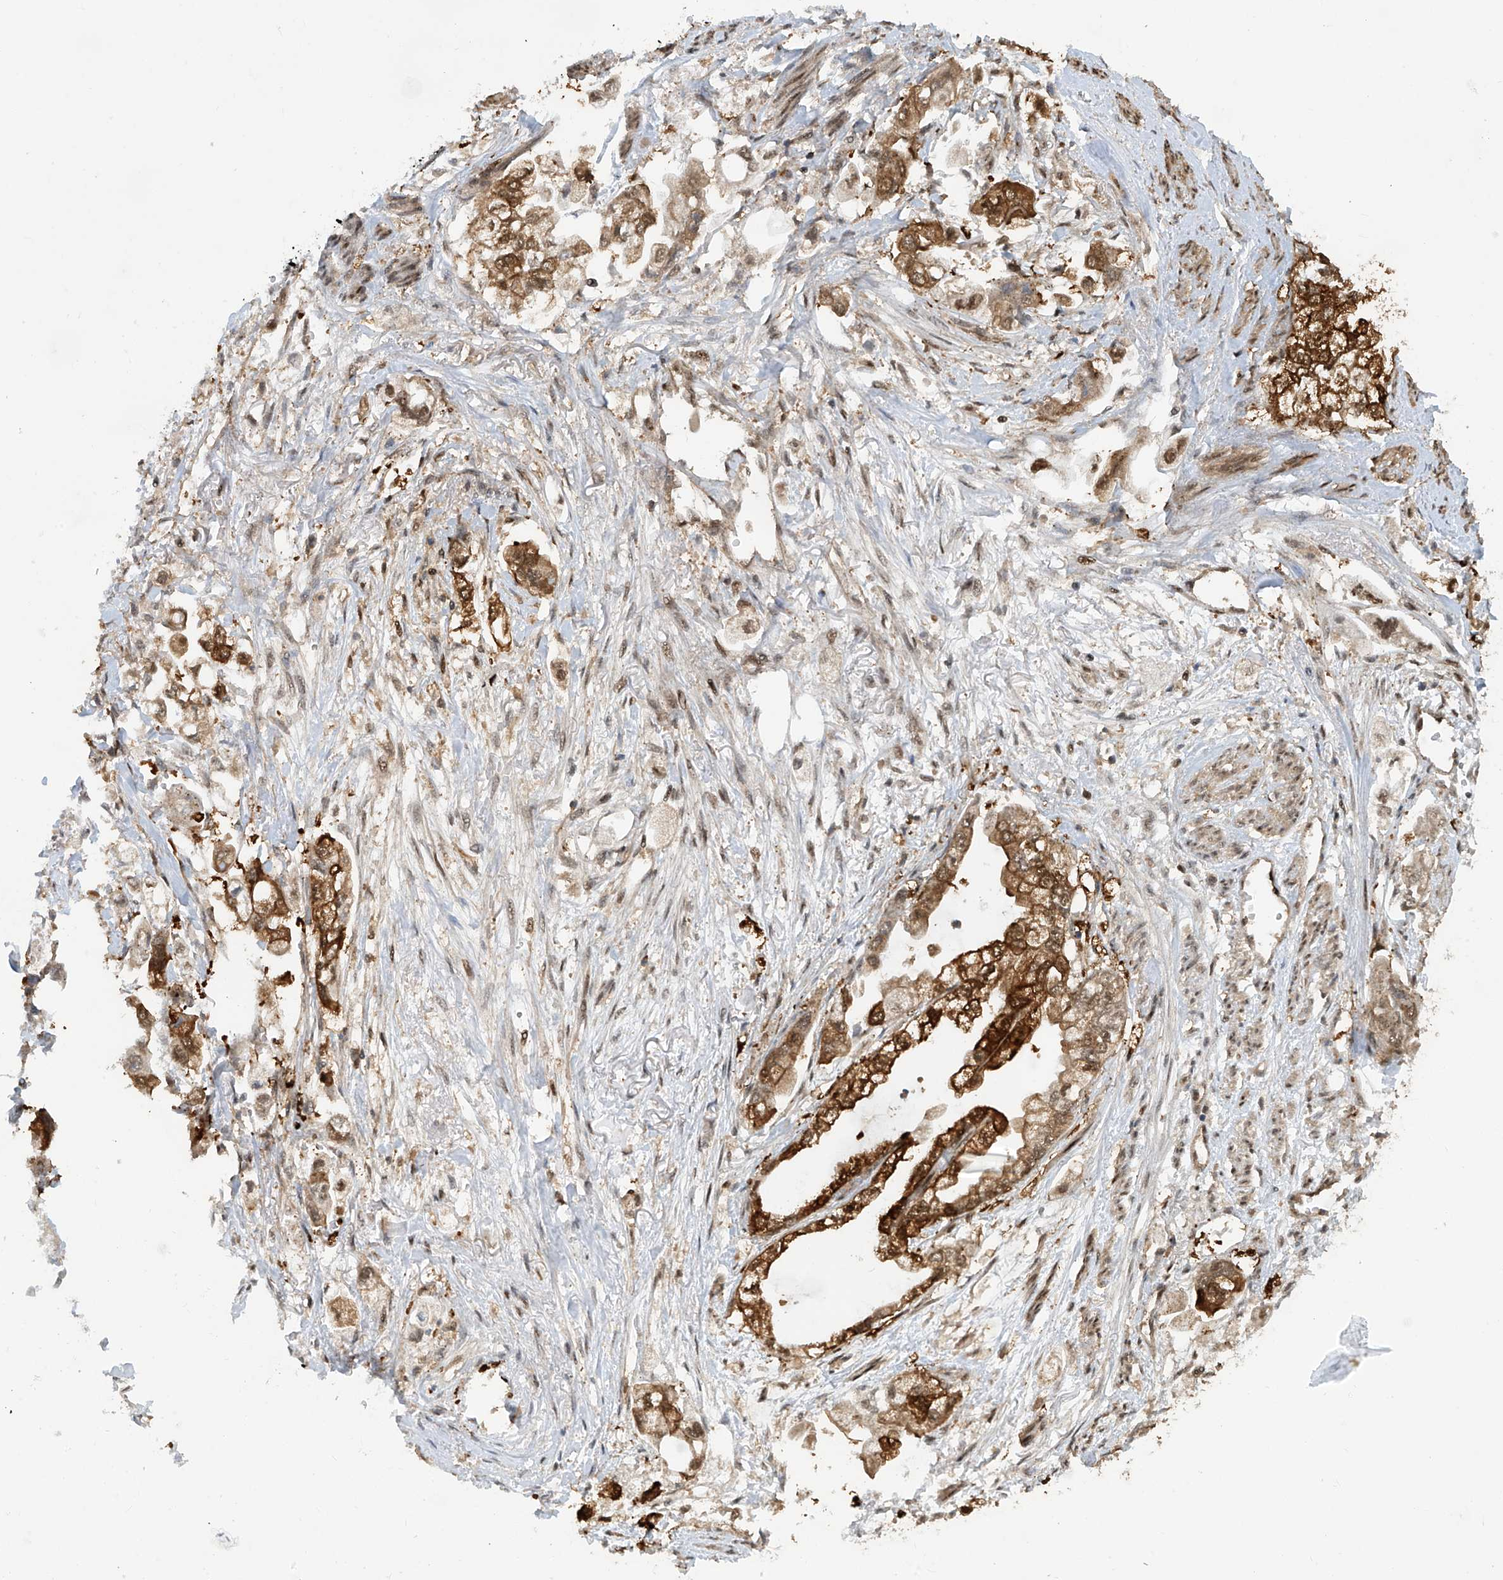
{"staining": {"intensity": "strong", "quantity": ">75%", "location": "cytoplasmic/membranous,nuclear"}, "tissue": "stomach cancer", "cell_type": "Tumor cells", "image_type": "cancer", "snomed": [{"axis": "morphology", "description": "Adenocarcinoma, NOS"}, {"axis": "topography", "description": "Stomach"}], "caption": "Approximately >75% of tumor cells in stomach adenocarcinoma display strong cytoplasmic/membranous and nuclear protein staining as visualized by brown immunohistochemical staining.", "gene": "LAGE3", "patient": {"sex": "male", "age": 62}}